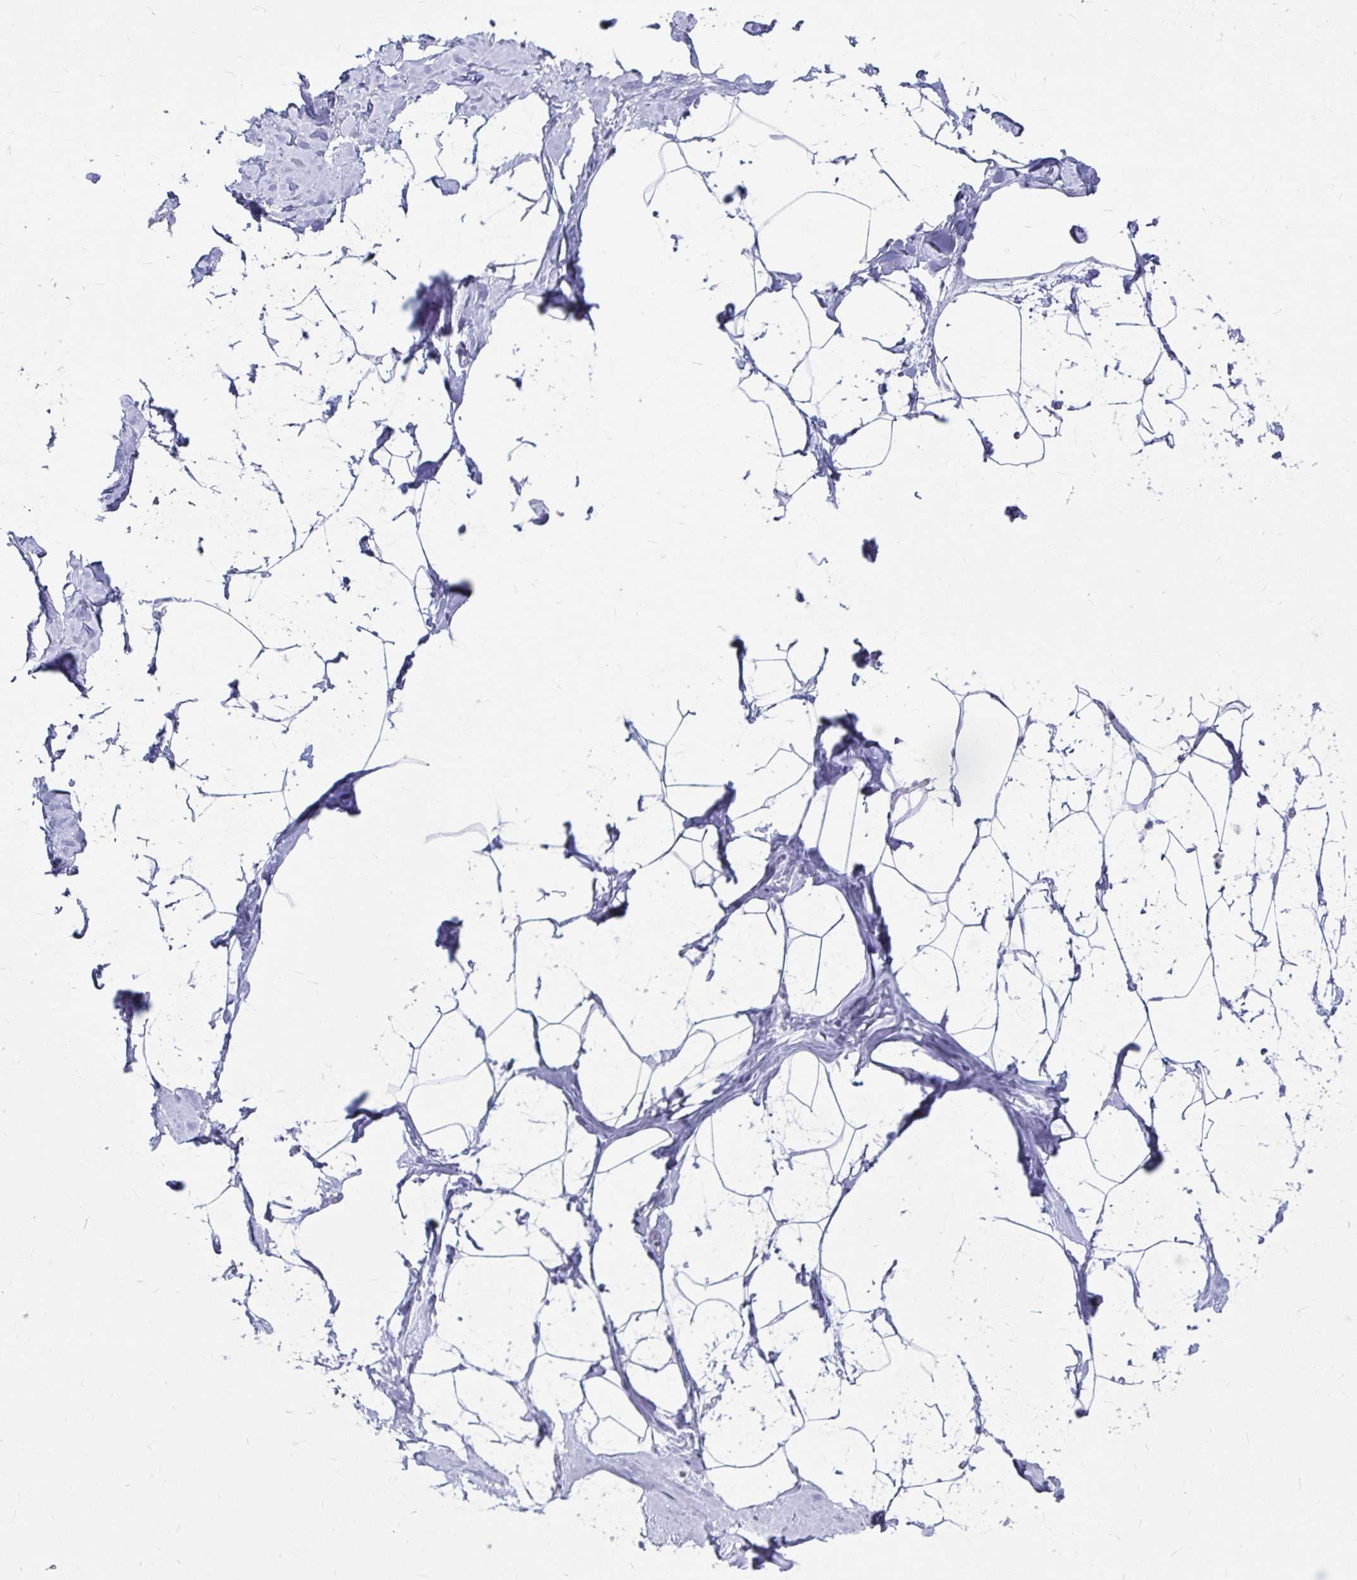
{"staining": {"intensity": "negative", "quantity": "none", "location": "none"}, "tissue": "breast", "cell_type": "Adipocytes", "image_type": "normal", "snomed": [{"axis": "morphology", "description": "Normal tissue, NOS"}, {"axis": "topography", "description": "Breast"}], "caption": "A histopathology image of human breast is negative for staining in adipocytes.", "gene": "CA9", "patient": {"sex": "female", "age": 32}}